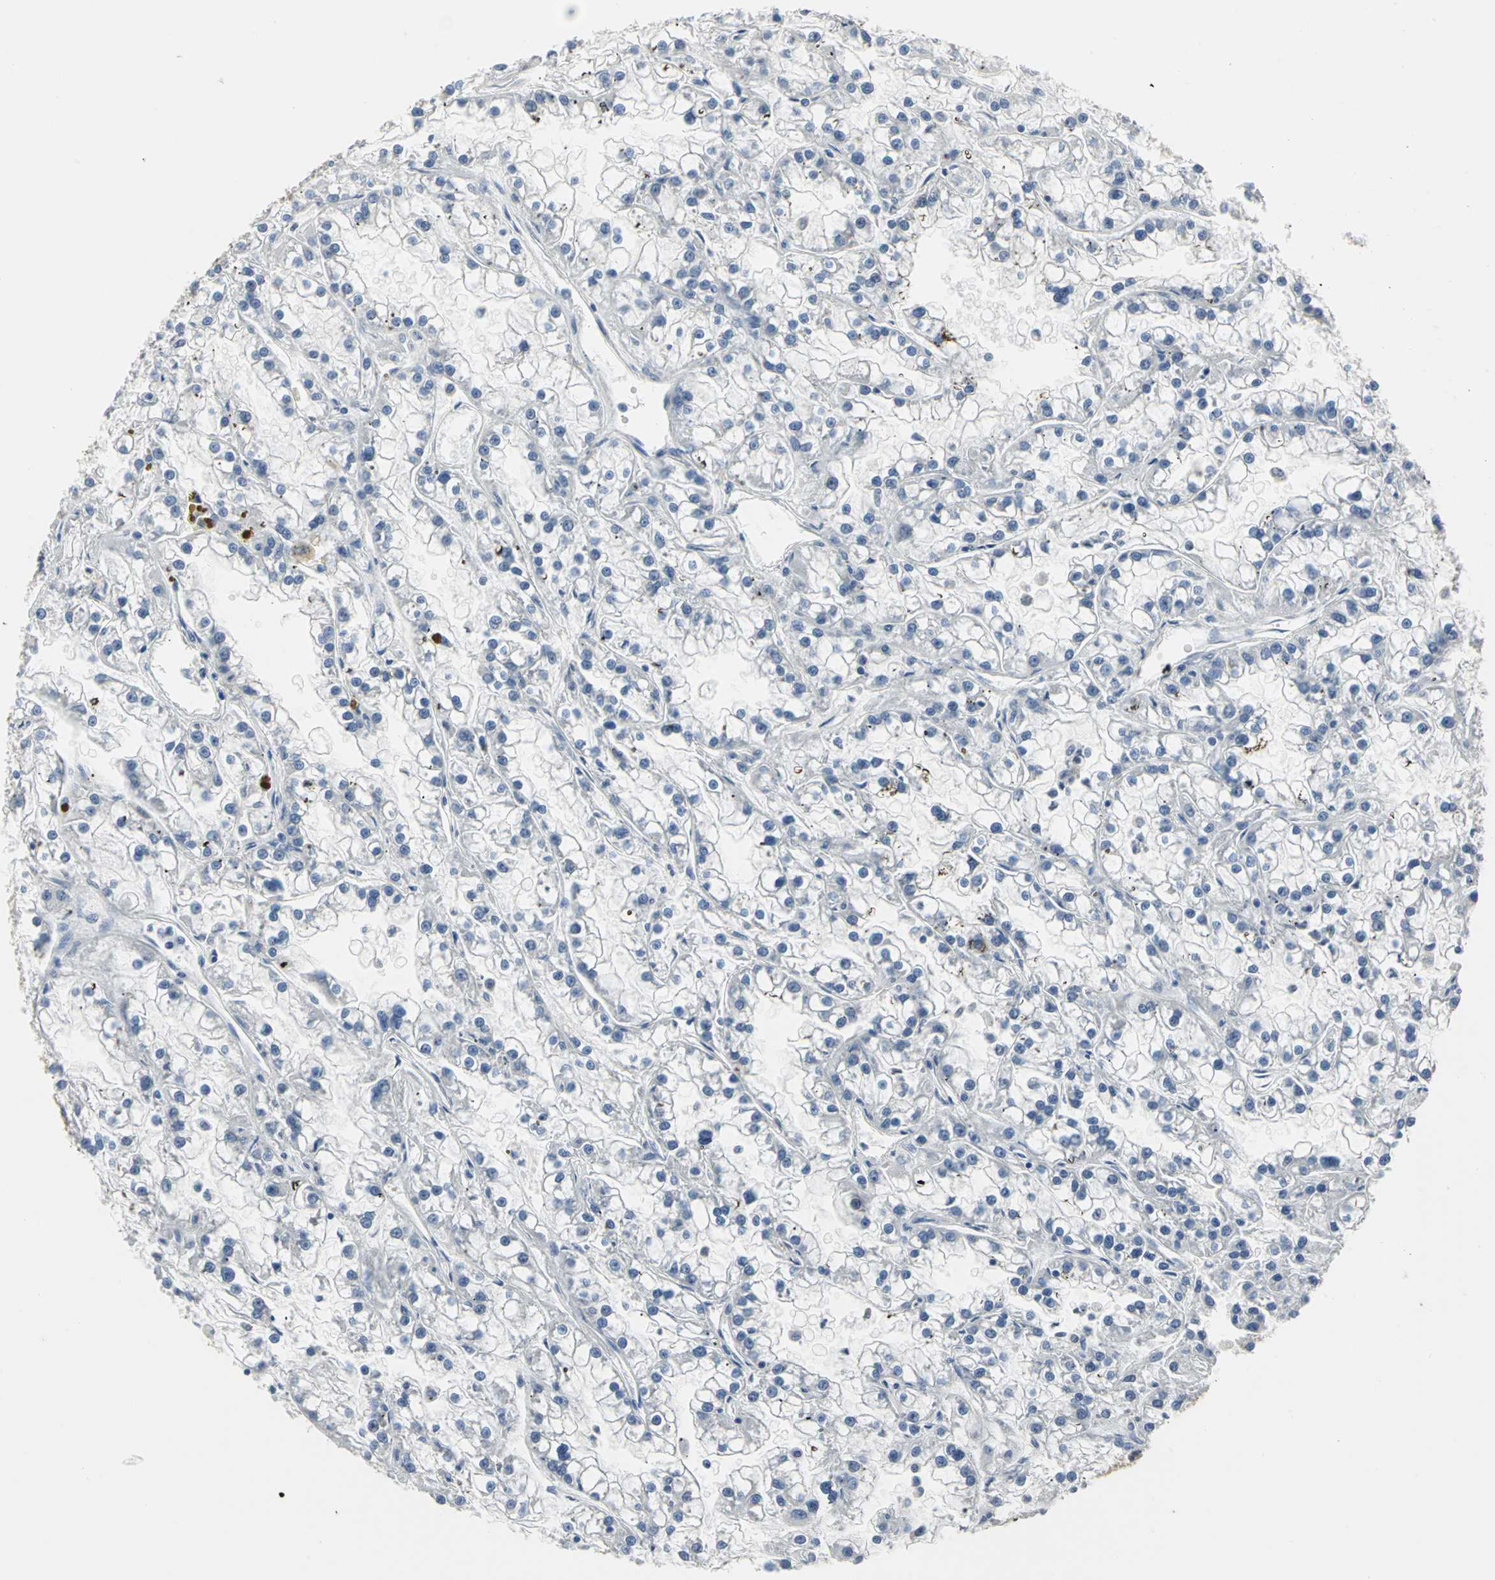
{"staining": {"intensity": "negative", "quantity": "none", "location": "none"}, "tissue": "renal cancer", "cell_type": "Tumor cells", "image_type": "cancer", "snomed": [{"axis": "morphology", "description": "Adenocarcinoma, NOS"}, {"axis": "topography", "description": "Kidney"}], "caption": "High magnification brightfield microscopy of adenocarcinoma (renal) stained with DAB (brown) and counterstained with hematoxylin (blue): tumor cells show no significant expression.", "gene": "CHRNB1", "patient": {"sex": "female", "age": 52}}